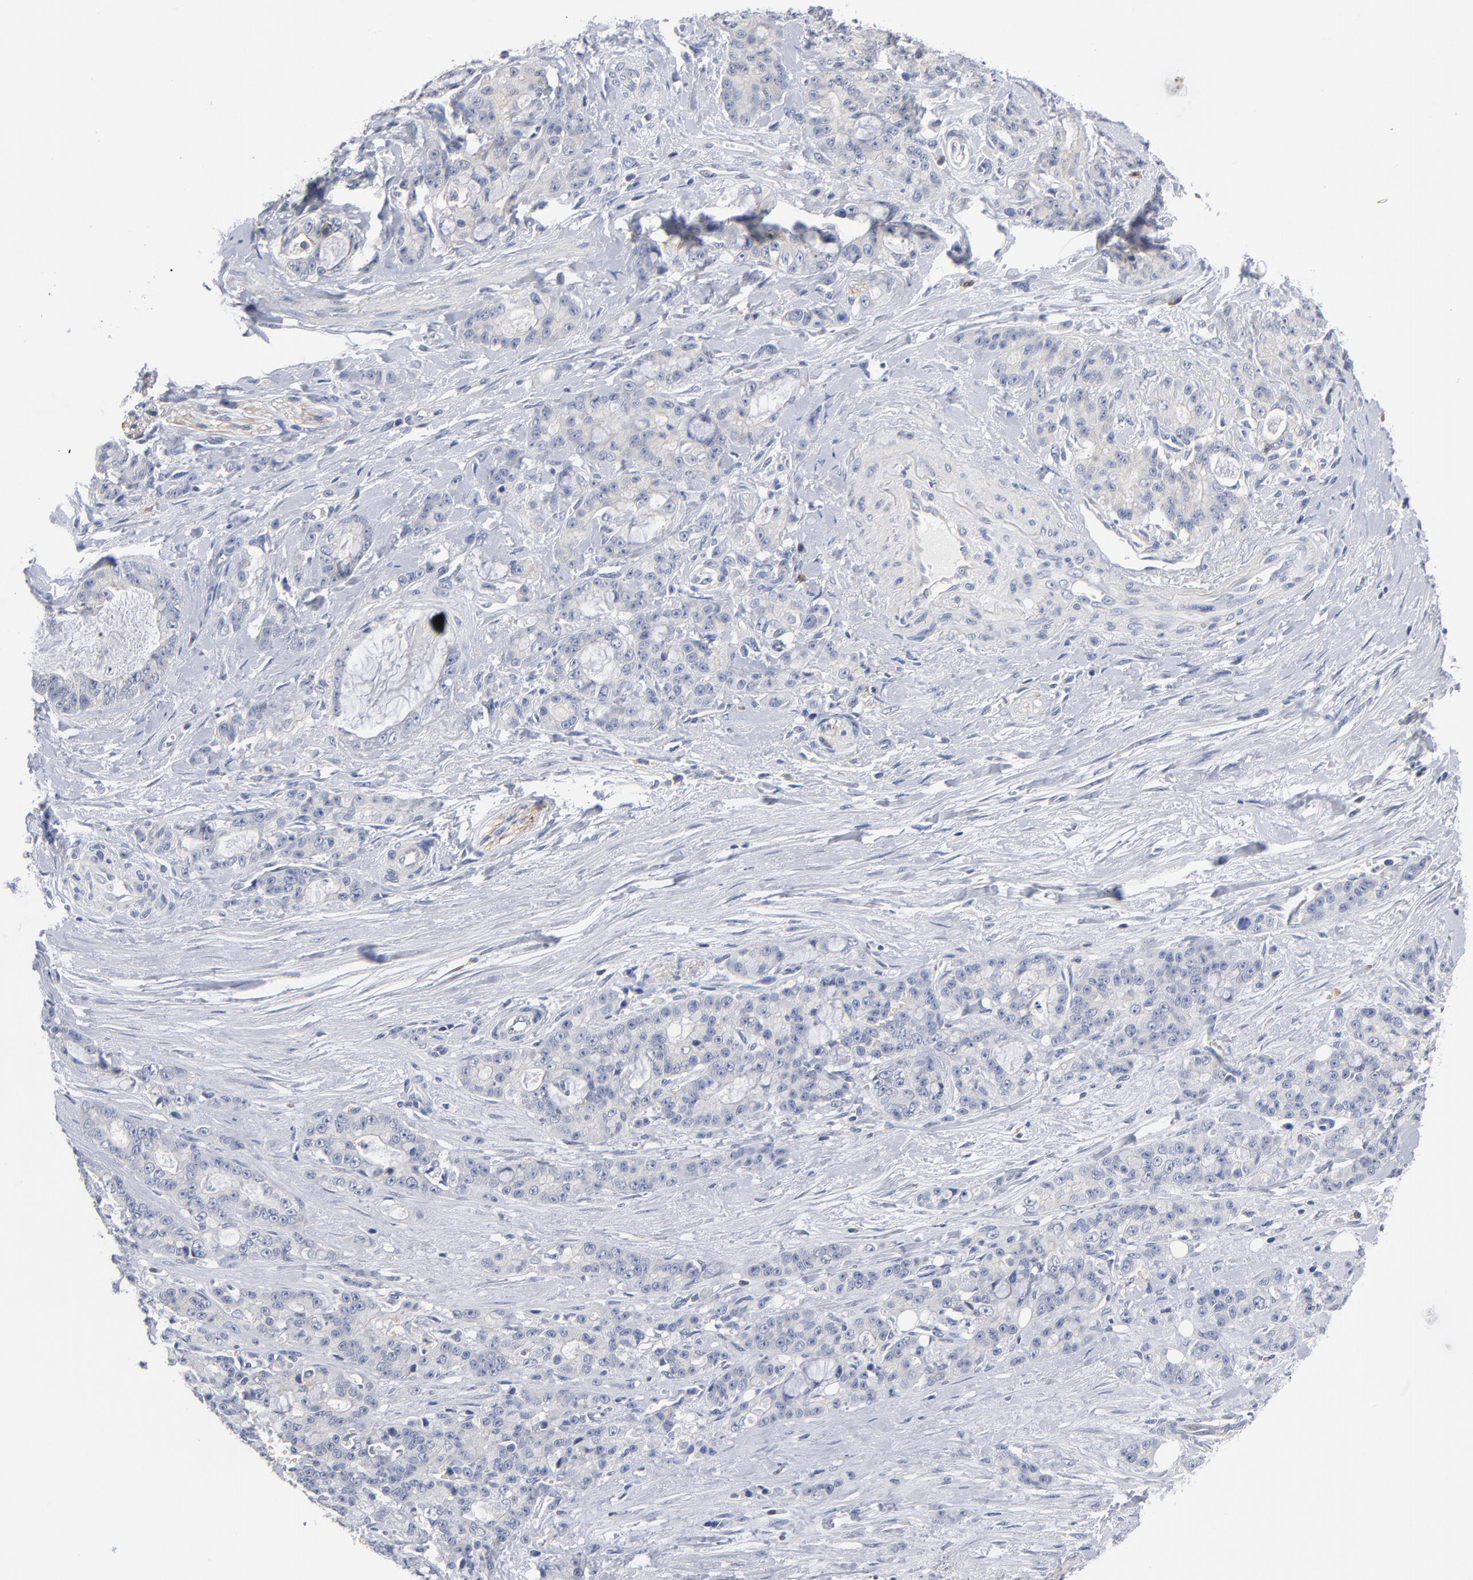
{"staining": {"intensity": "weak", "quantity": "<25%", "location": "cytoplasmic/membranous"}, "tissue": "pancreatic cancer", "cell_type": "Tumor cells", "image_type": "cancer", "snomed": [{"axis": "morphology", "description": "Adenocarcinoma, NOS"}, {"axis": "topography", "description": "Pancreas"}], "caption": "Pancreatic adenocarcinoma stained for a protein using immunohistochemistry (IHC) displays no staining tumor cells.", "gene": "PDLIM2", "patient": {"sex": "female", "age": 73}}